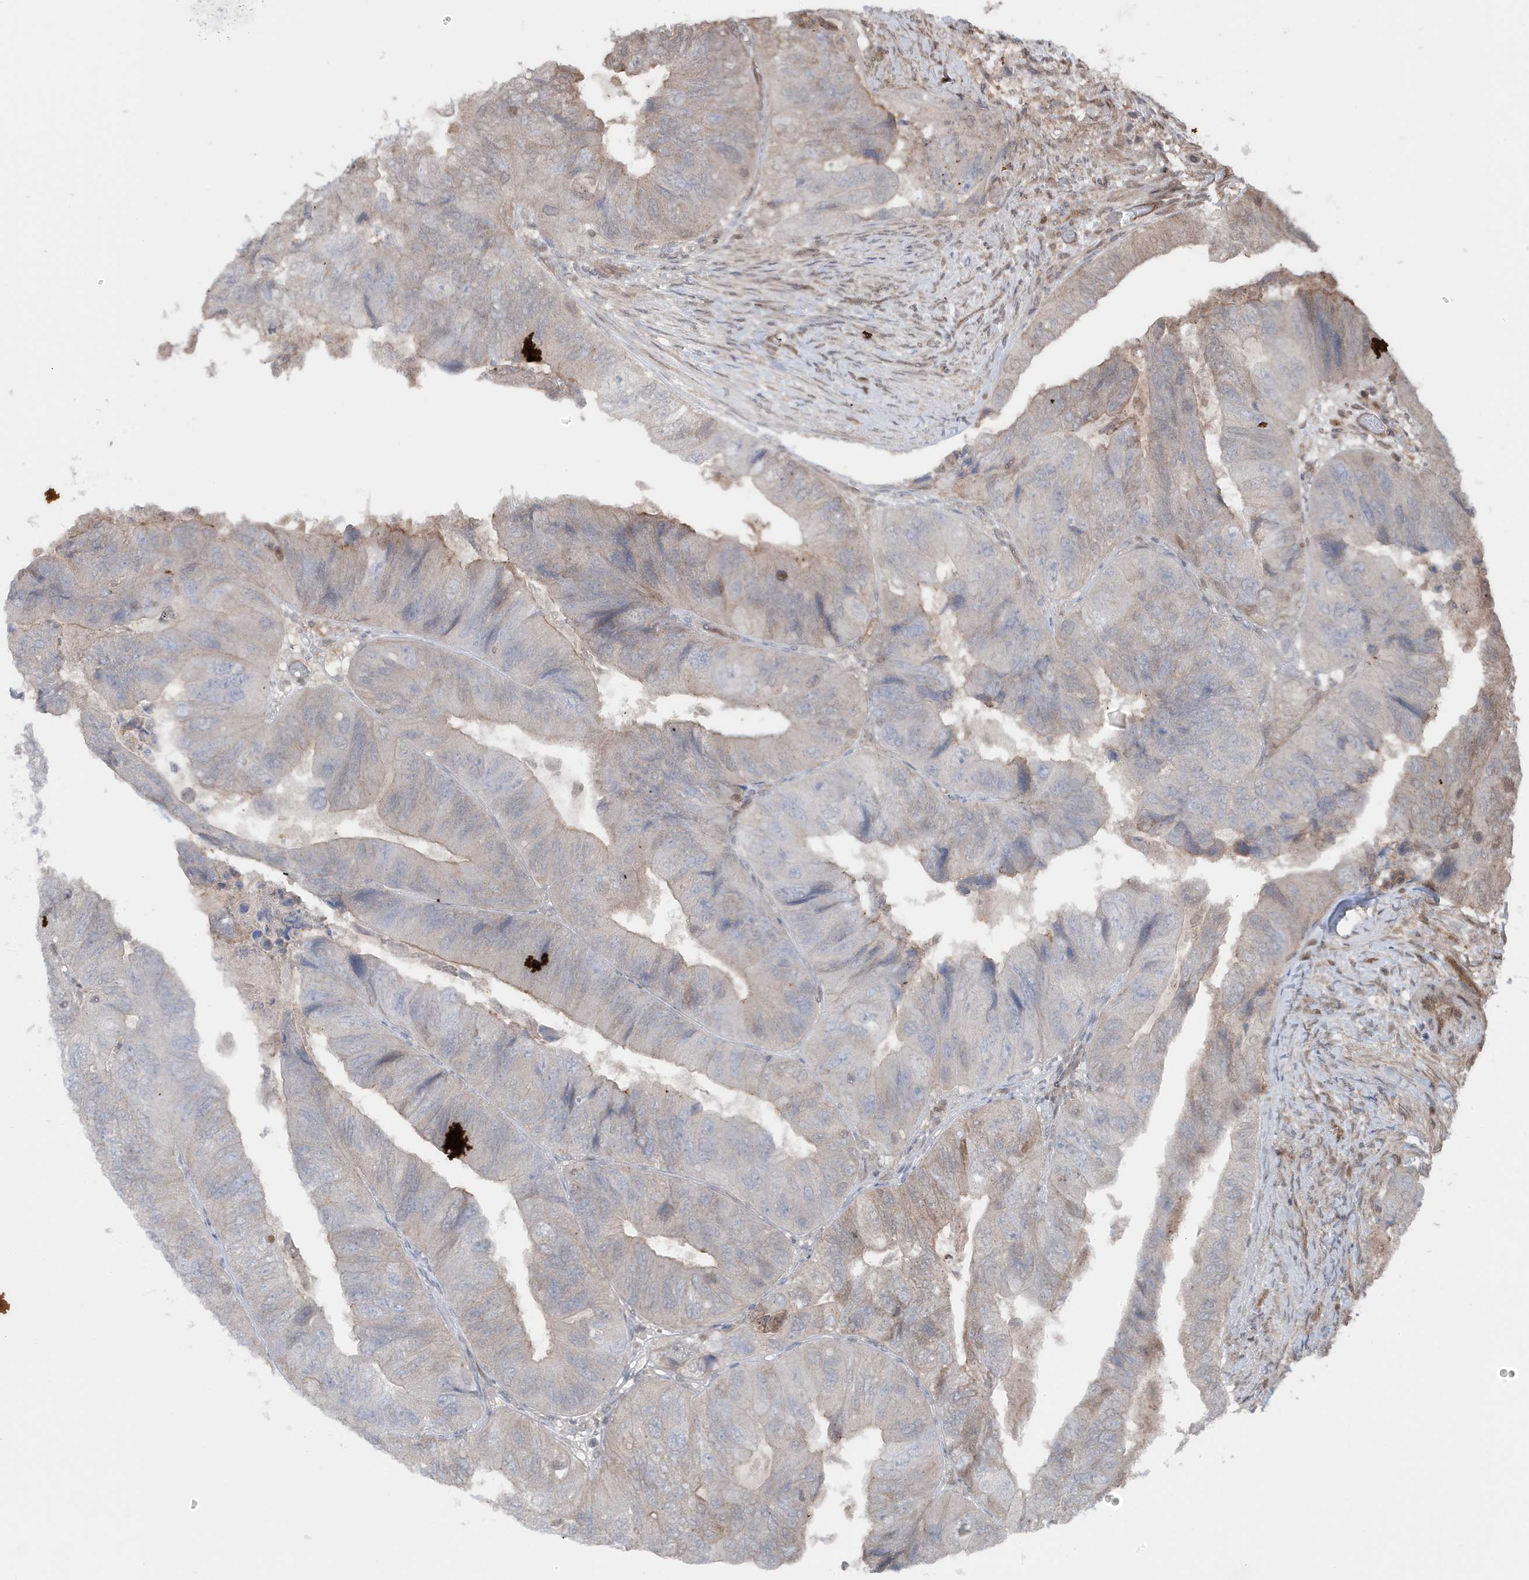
{"staining": {"intensity": "weak", "quantity": "<25%", "location": "cytoplasmic/membranous"}, "tissue": "colorectal cancer", "cell_type": "Tumor cells", "image_type": "cancer", "snomed": [{"axis": "morphology", "description": "Adenocarcinoma, NOS"}, {"axis": "topography", "description": "Rectum"}], "caption": "The micrograph demonstrates no staining of tumor cells in colorectal cancer (adenocarcinoma).", "gene": "MAPK1IP1L", "patient": {"sex": "male", "age": 63}}